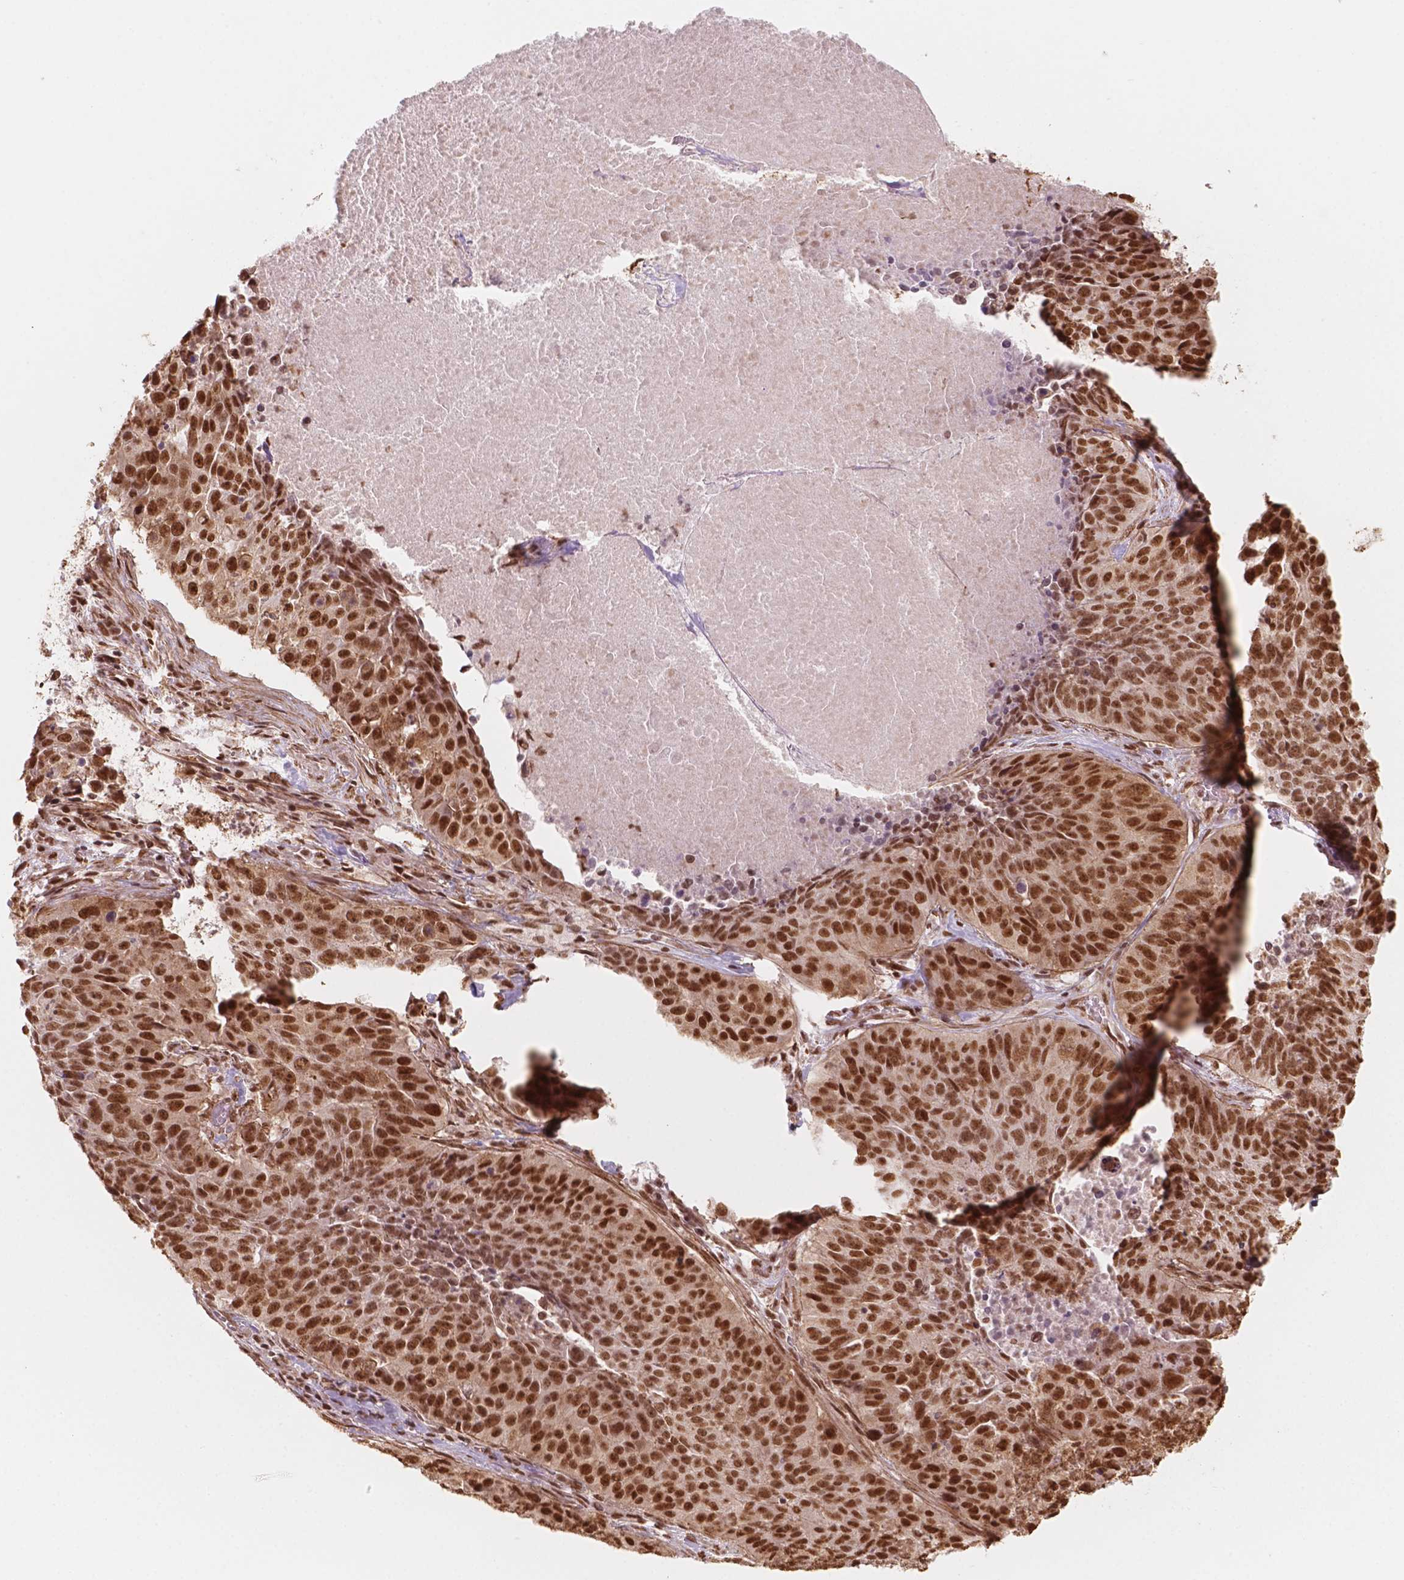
{"staining": {"intensity": "strong", "quantity": ">75%", "location": "nuclear"}, "tissue": "lung cancer", "cell_type": "Tumor cells", "image_type": "cancer", "snomed": [{"axis": "morphology", "description": "Normal tissue, NOS"}, {"axis": "morphology", "description": "Squamous cell carcinoma, NOS"}, {"axis": "topography", "description": "Bronchus"}, {"axis": "topography", "description": "Lung"}], "caption": "Immunohistochemistry histopathology image of neoplastic tissue: human squamous cell carcinoma (lung) stained using immunohistochemistry shows high levels of strong protein expression localized specifically in the nuclear of tumor cells, appearing as a nuclear brown color.", "gene": "GTF3C5", "patient": {"sex": "male", "age": 64}}